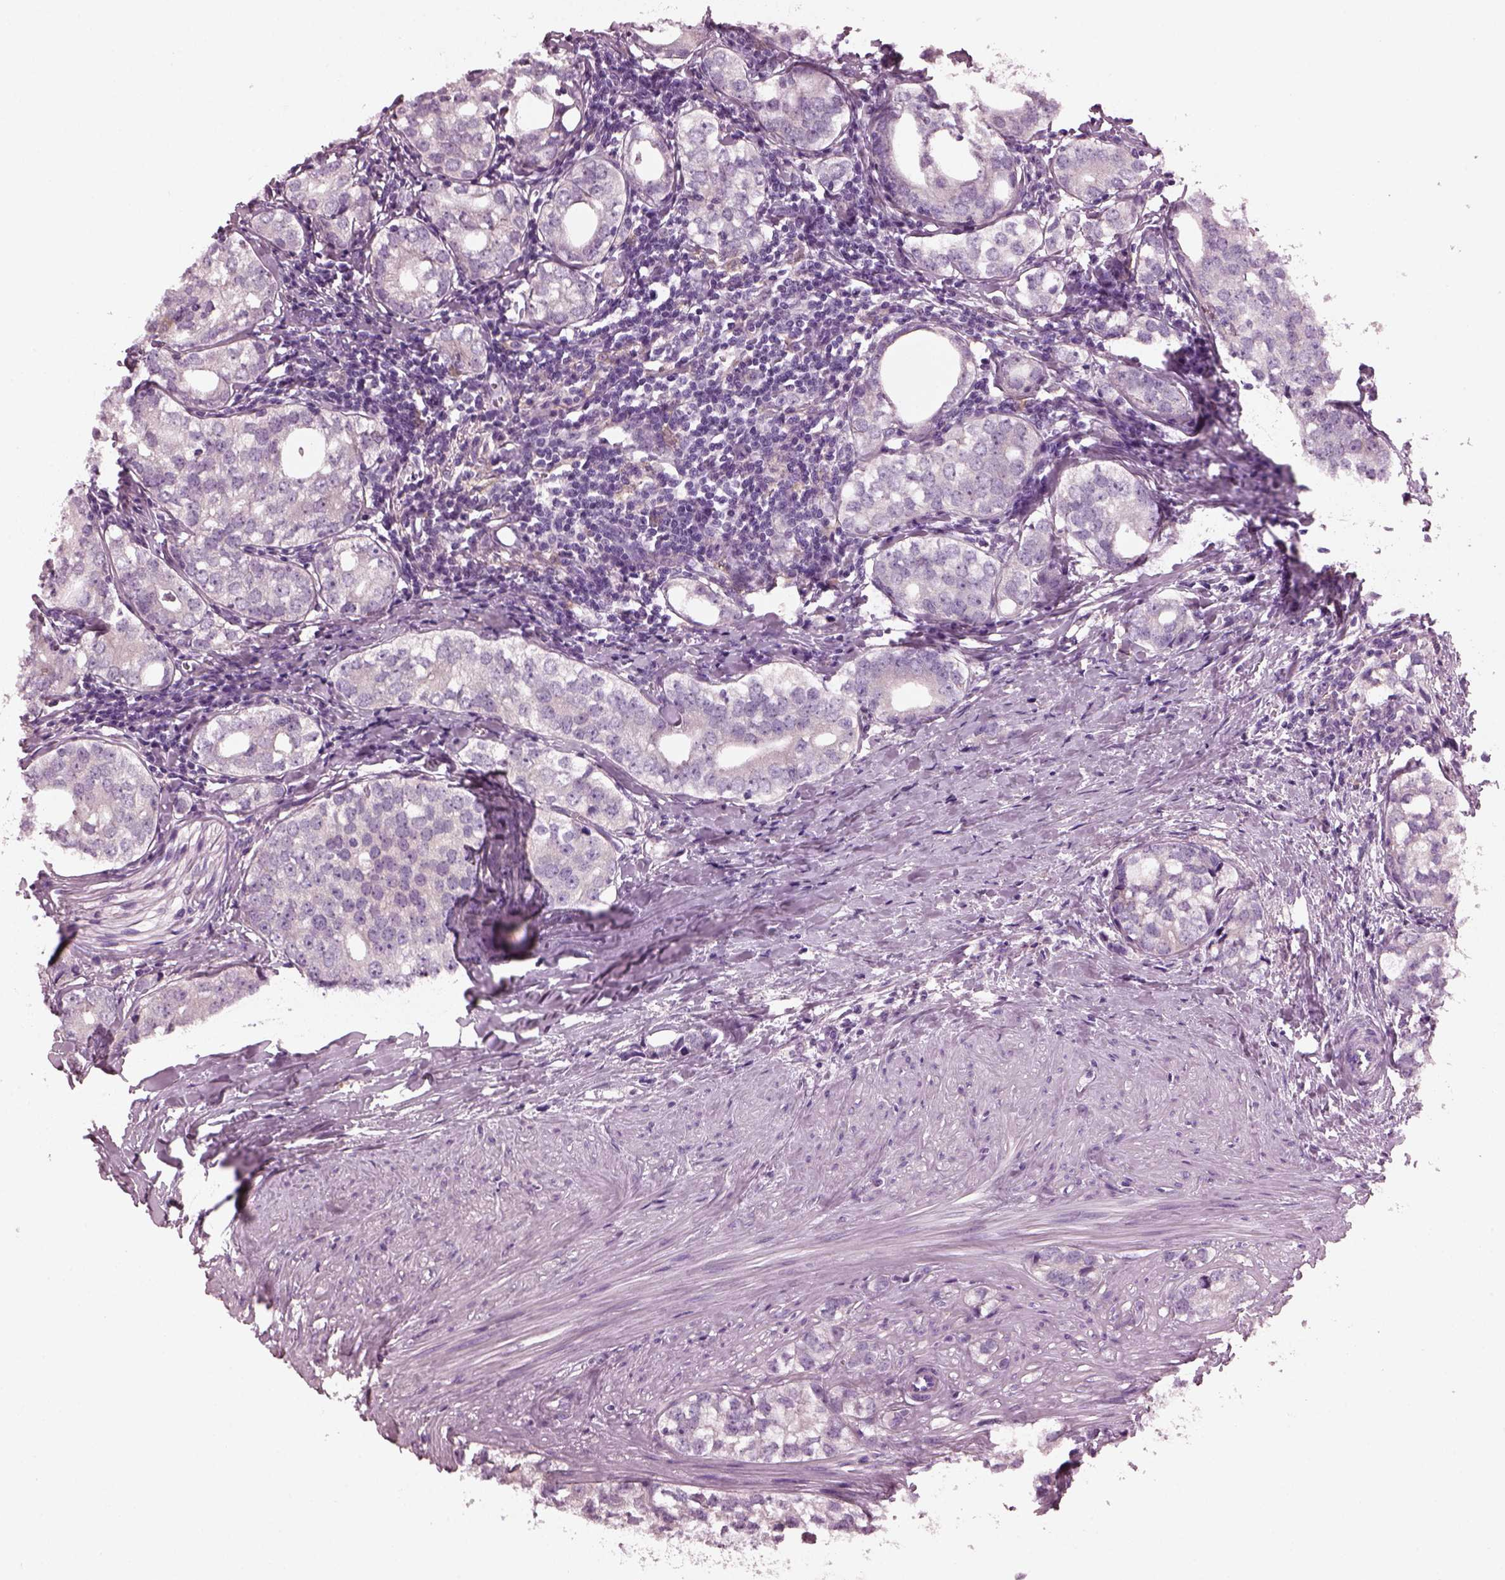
{"staining": {"intensity": "negative", "quantity": "none", "location": "none"}, "tissue": "prostate cancer", "cell_type": "Tumor cells", "image_type": "cancer", "snomed": [{"axis": "morphology", "description": "Adenocarcinoma, NOS"}, {"axis": "topography", "description": "Prostate and seminal vesicle, NOS"}], "caption": "A photomicrograph of prostate cancer stained for a protein demonstrates no brown staining in tumor cells.", "gene": "SHTN1", "patient": {"sex": "male", "age": 63}}